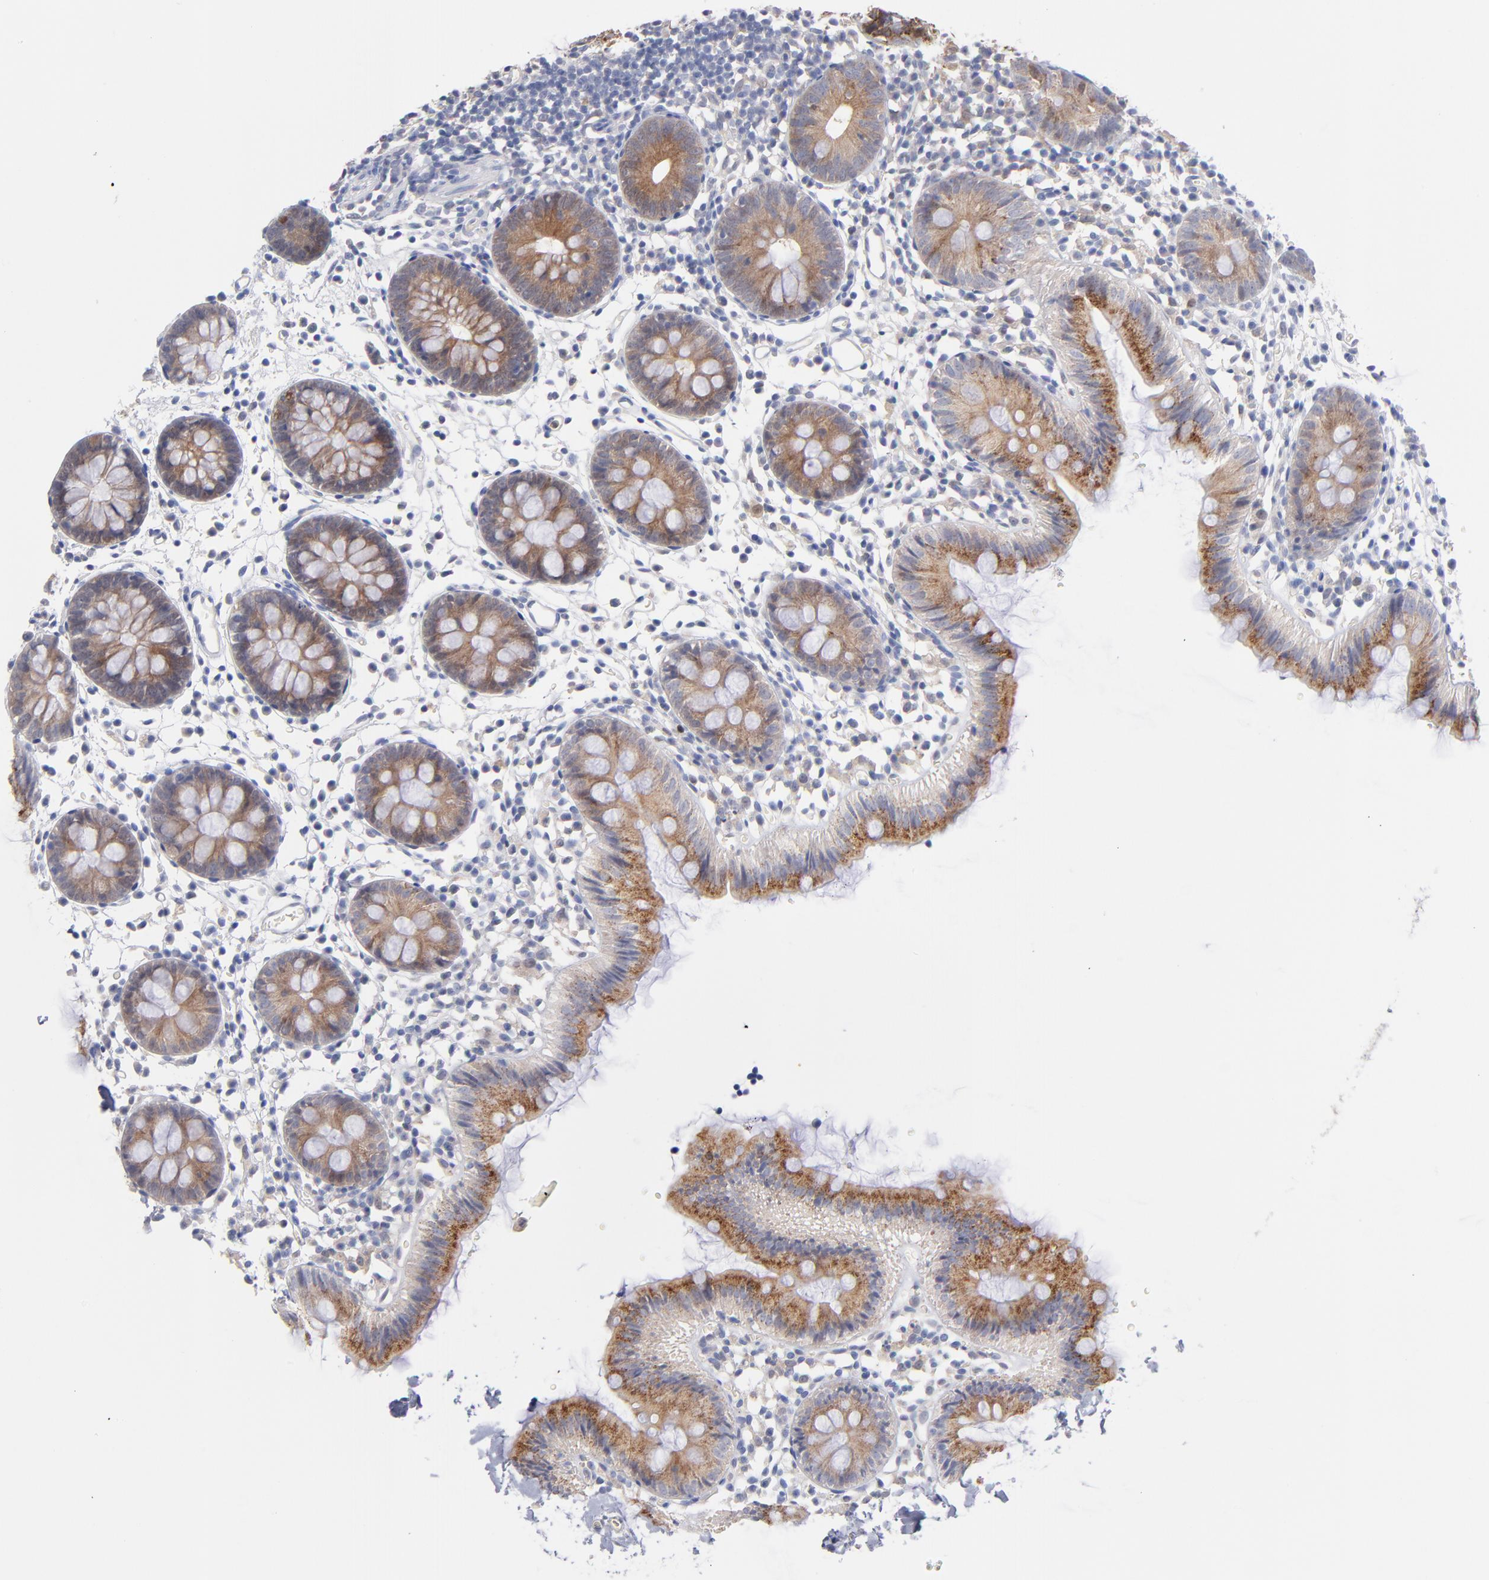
{"staining": {"intensity": "negative", "quantity": "none", "location": "none"}, "tissue": "colon", "cell_type": "Endothelial cells", "image_type": "normal", "snomed": [{"axis": "morphology", "description": "Normal tissue, NOS"}, {"axis": "topography", "description": "Colon"}], "caption": "Immunohistochemistry of normal colon exhibits no positivity in endothelial cells.", "gene": "BID", "patient": {"sex": "male", "age": 14}}